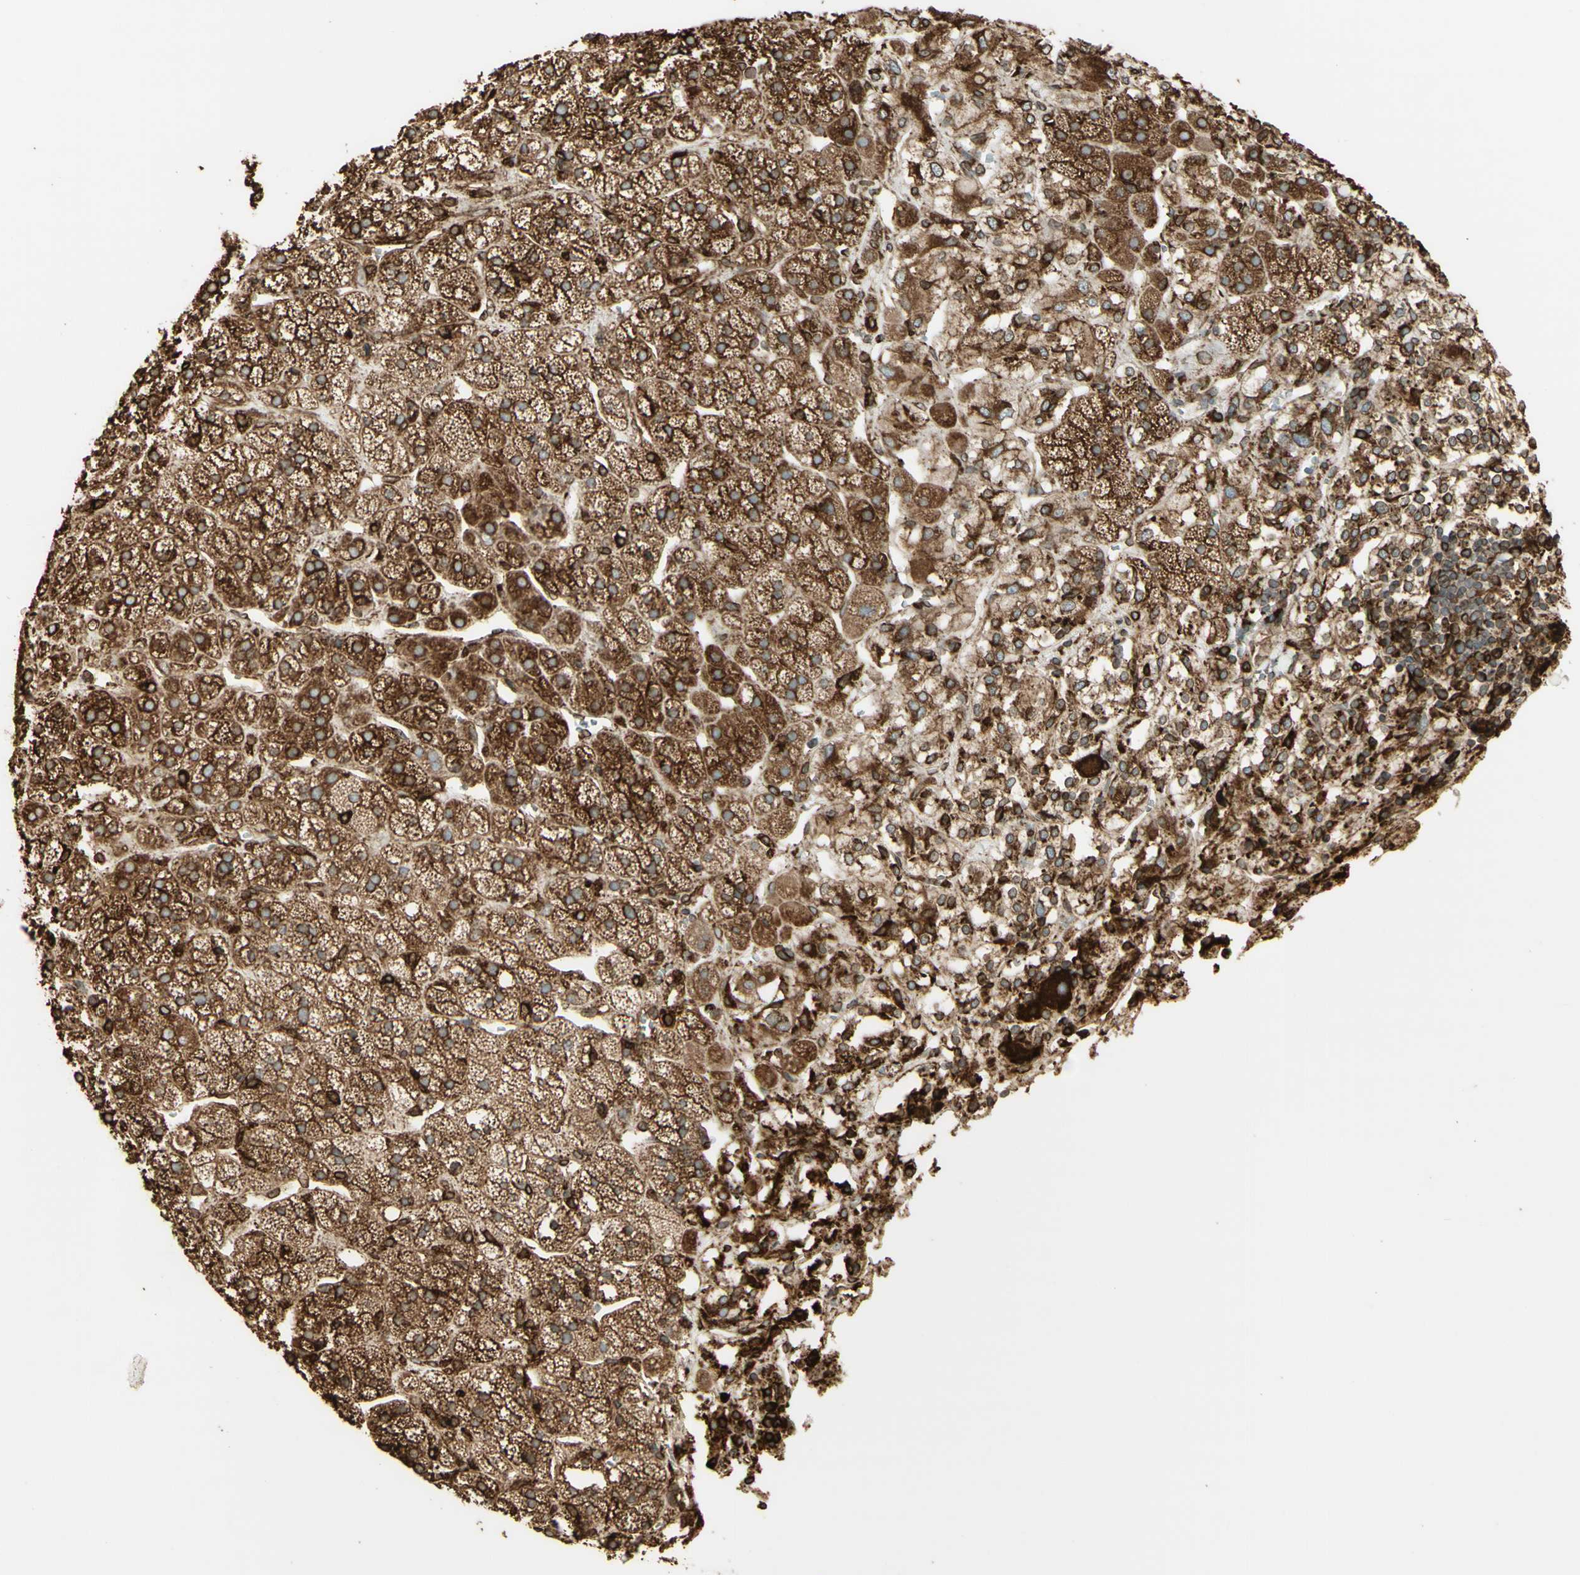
{"staining": {"intensity": "moderate", "quantity": ">75%", "location": "cytoplasmic/membranous"}, "tissue": "adrenal gland", "cell_type": "Glandular cells", "image_type": "normal", "snomed": [{"axis": "morphology", "description": "Normal tissue, NOS"}, {"axis": "topography", "description": "Adrenal gland"}], "caption": "Protein staining of unremarkable adrenal gland demonstrates moderate cytoplasmic/membranous expression in approximately >75% of glandular cells.", "gene": "CANX", "patient": {"sex": "male", "age": 56}}